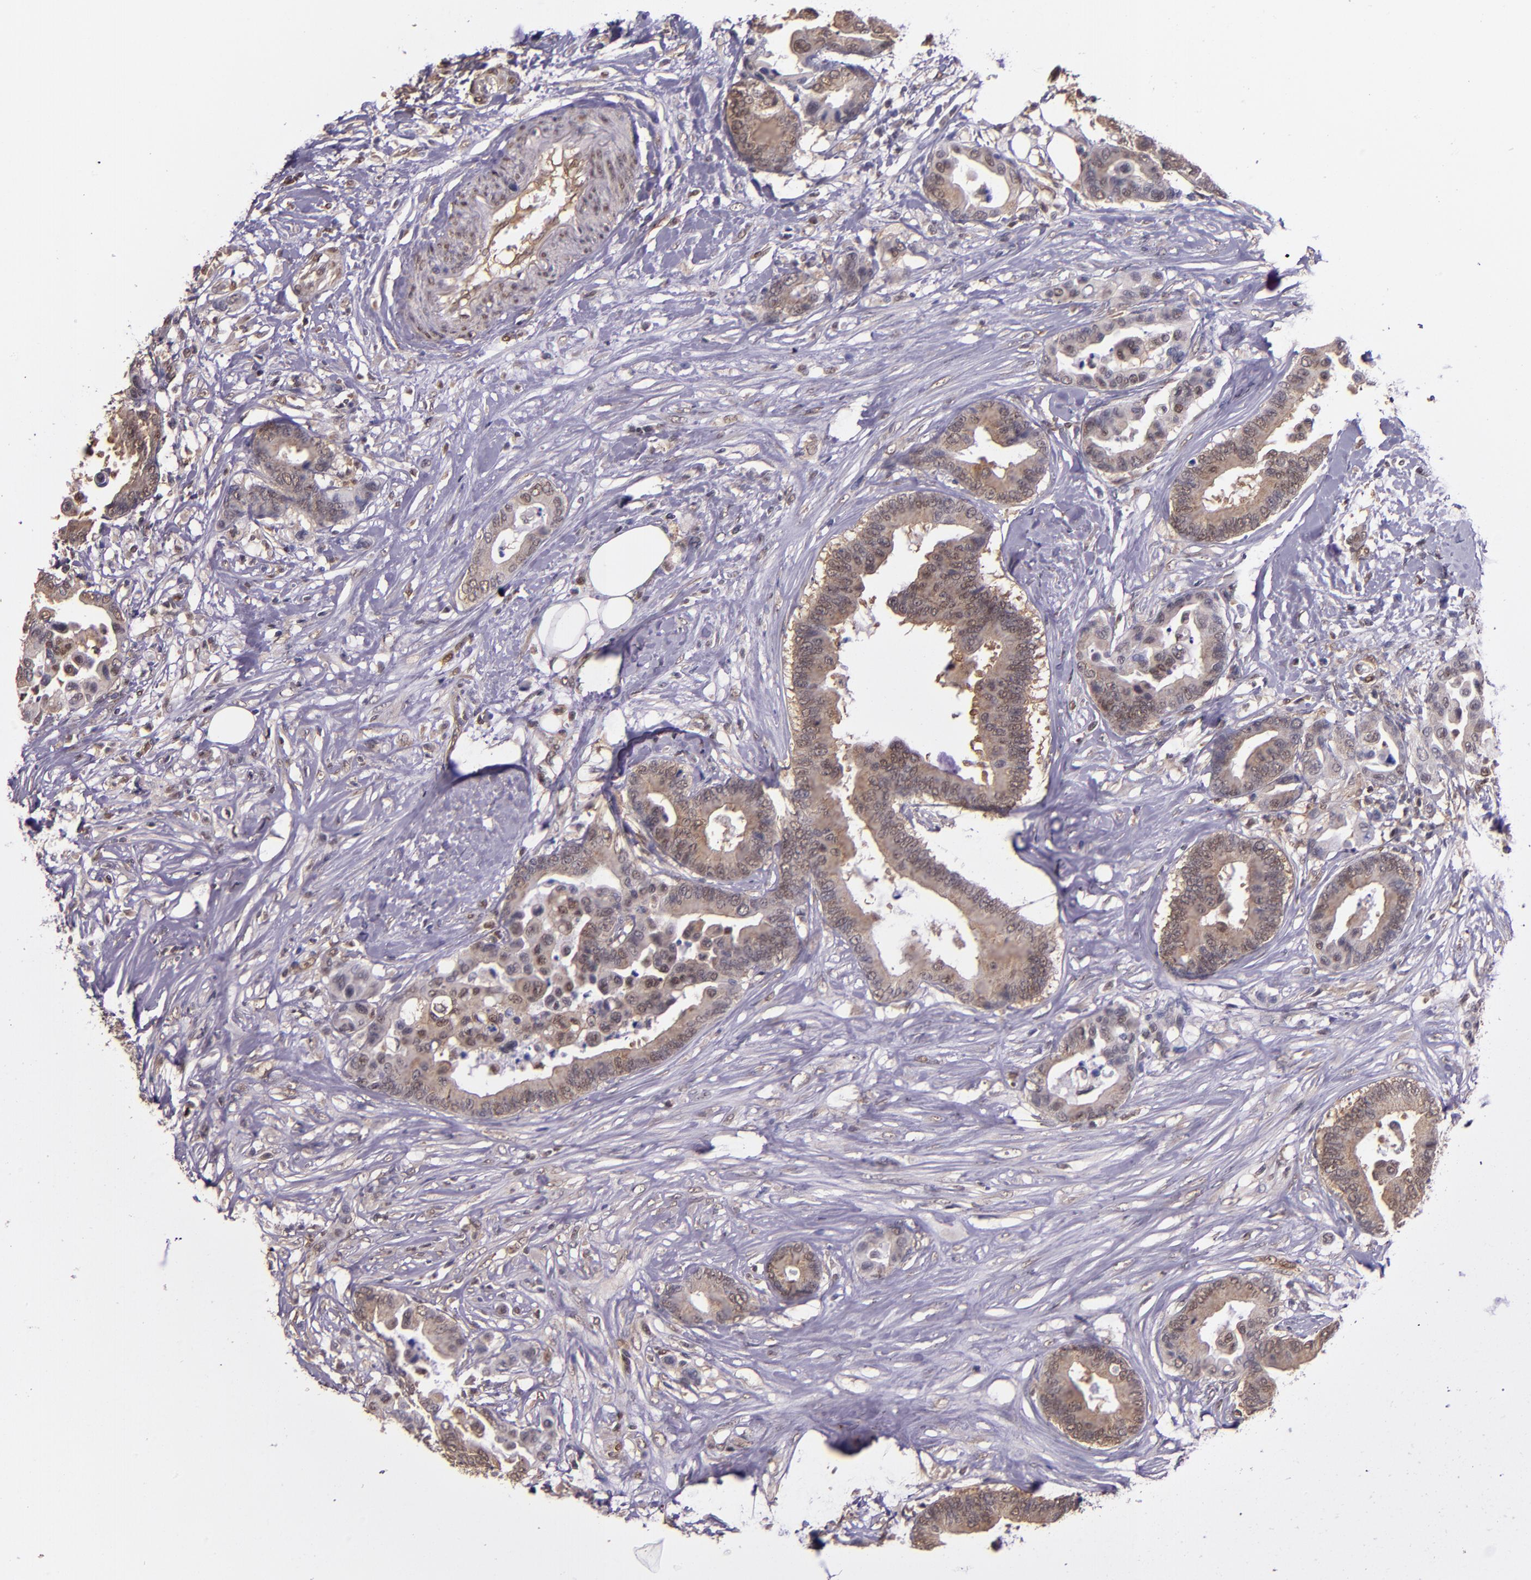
{"staining": {"intensity": "moderate", "quantity": "25%-75%", "location": "cytoplasmic/membranous"}, "tissue": "colorectal cancer", "cell_type": "Tumor cells", "image_type": "cancer", "snomed": [{"axis": "morphology", "description": "Adenocarcinoma, NOS"}, {"axis": "topography", "description": "Colon"}], "caption": "Immunohistochemical staining of colorectal cancer (adenocarcinoma) exhibits medium levels of moderate cytoplasmic/membranous expression in about 25%-75% of tumor cells.", "gene": "STAT6", "patient": {"sex": "male", "age": 82}}